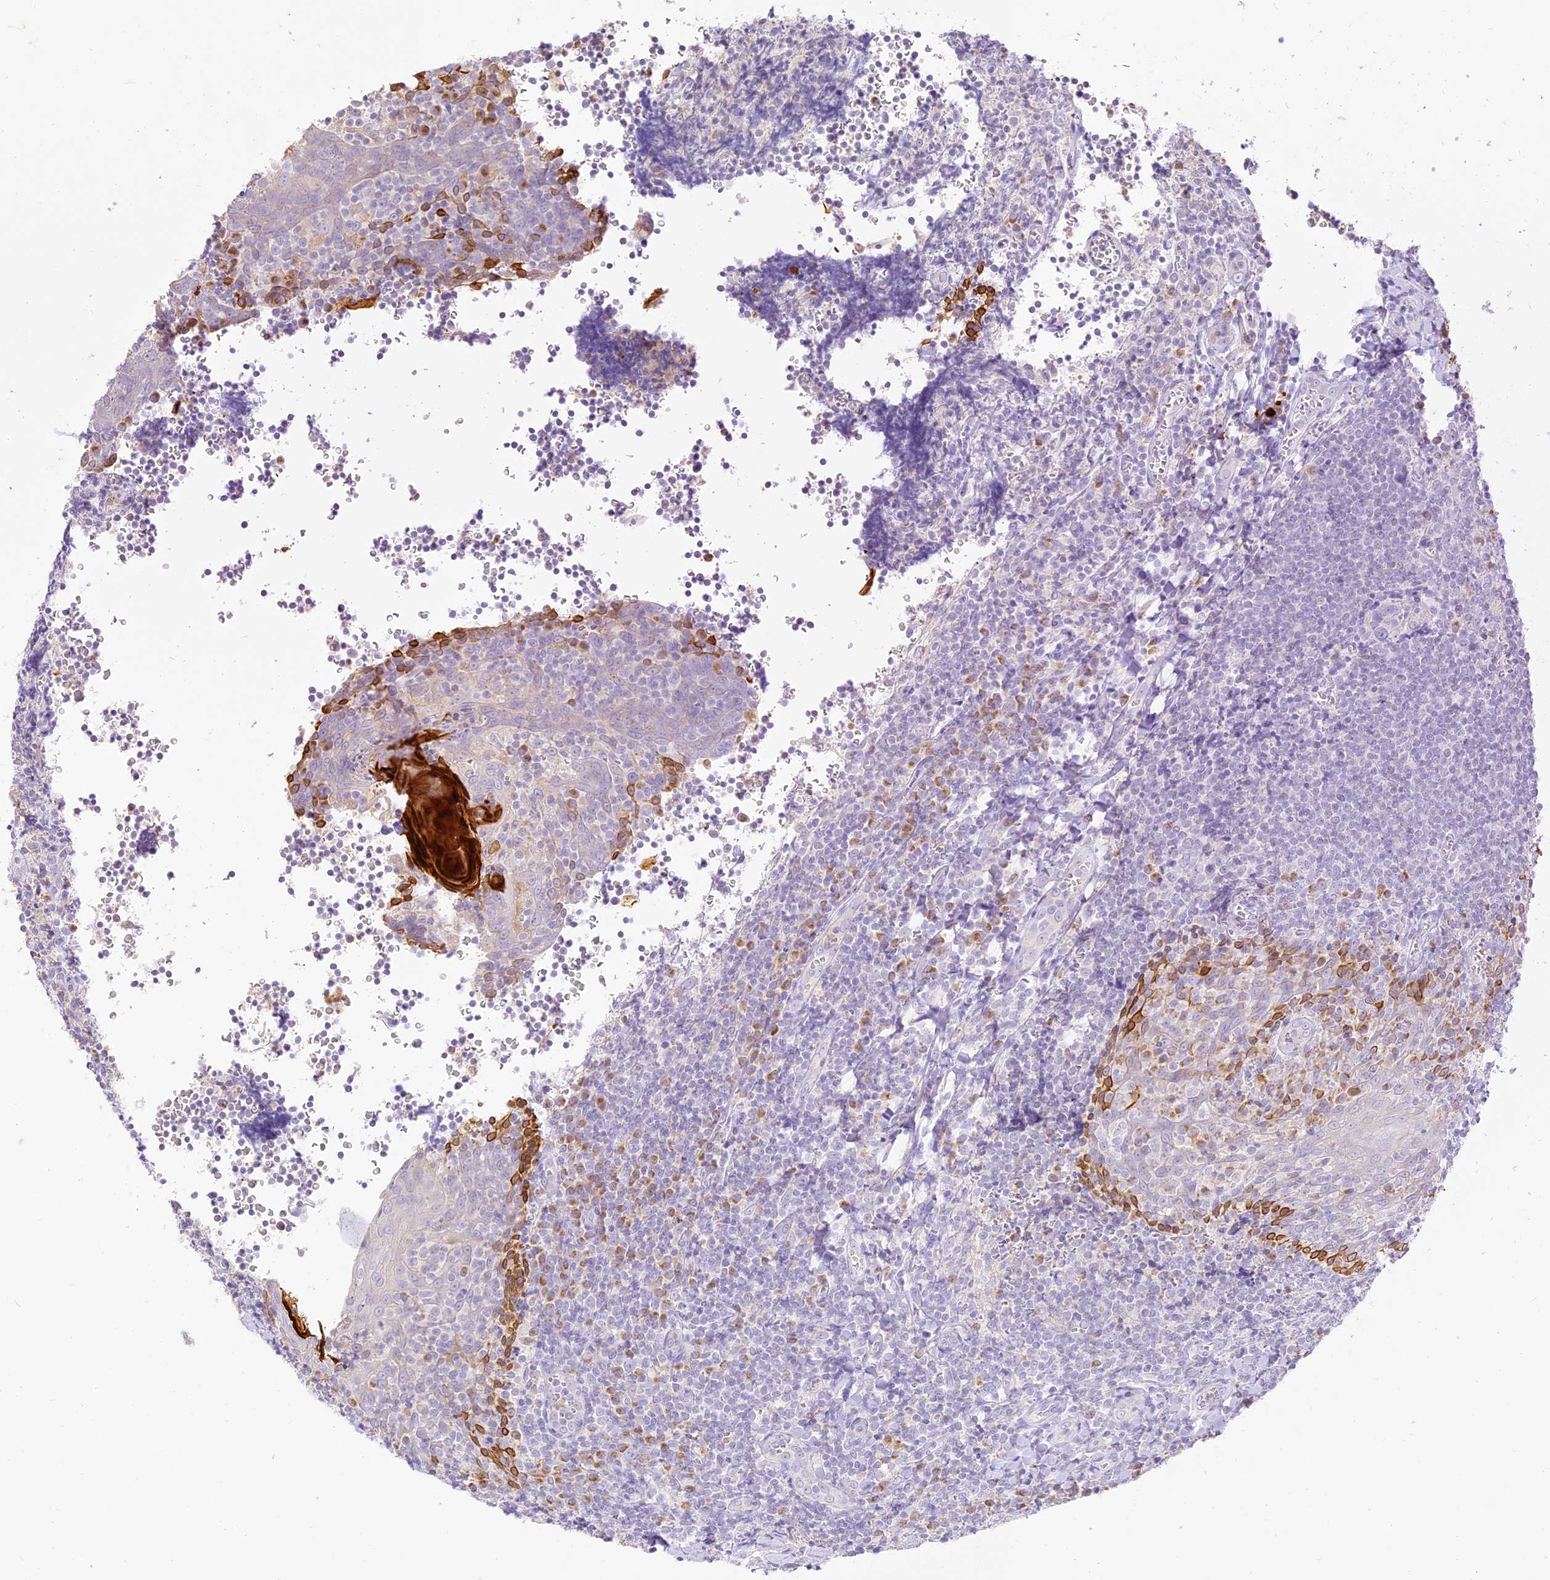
{"staining": {"intensity": "negative", "quantity": "none", "location": "none"}, "tissue": "tonsil", "cell_type": "Germinal center cells", "image_type": "normal", "snomed": [{"axis": "morphology", "description": "Normal tissue, NOS"}, {"axis": "topography", "description": "Tonsil"}], "caption": "This is an IHC photomicrograph of normal tonsil. There is no positivity in germinal center cells.", "gene": "SEC13", "patient": {"sex": "male", "age": 27}}